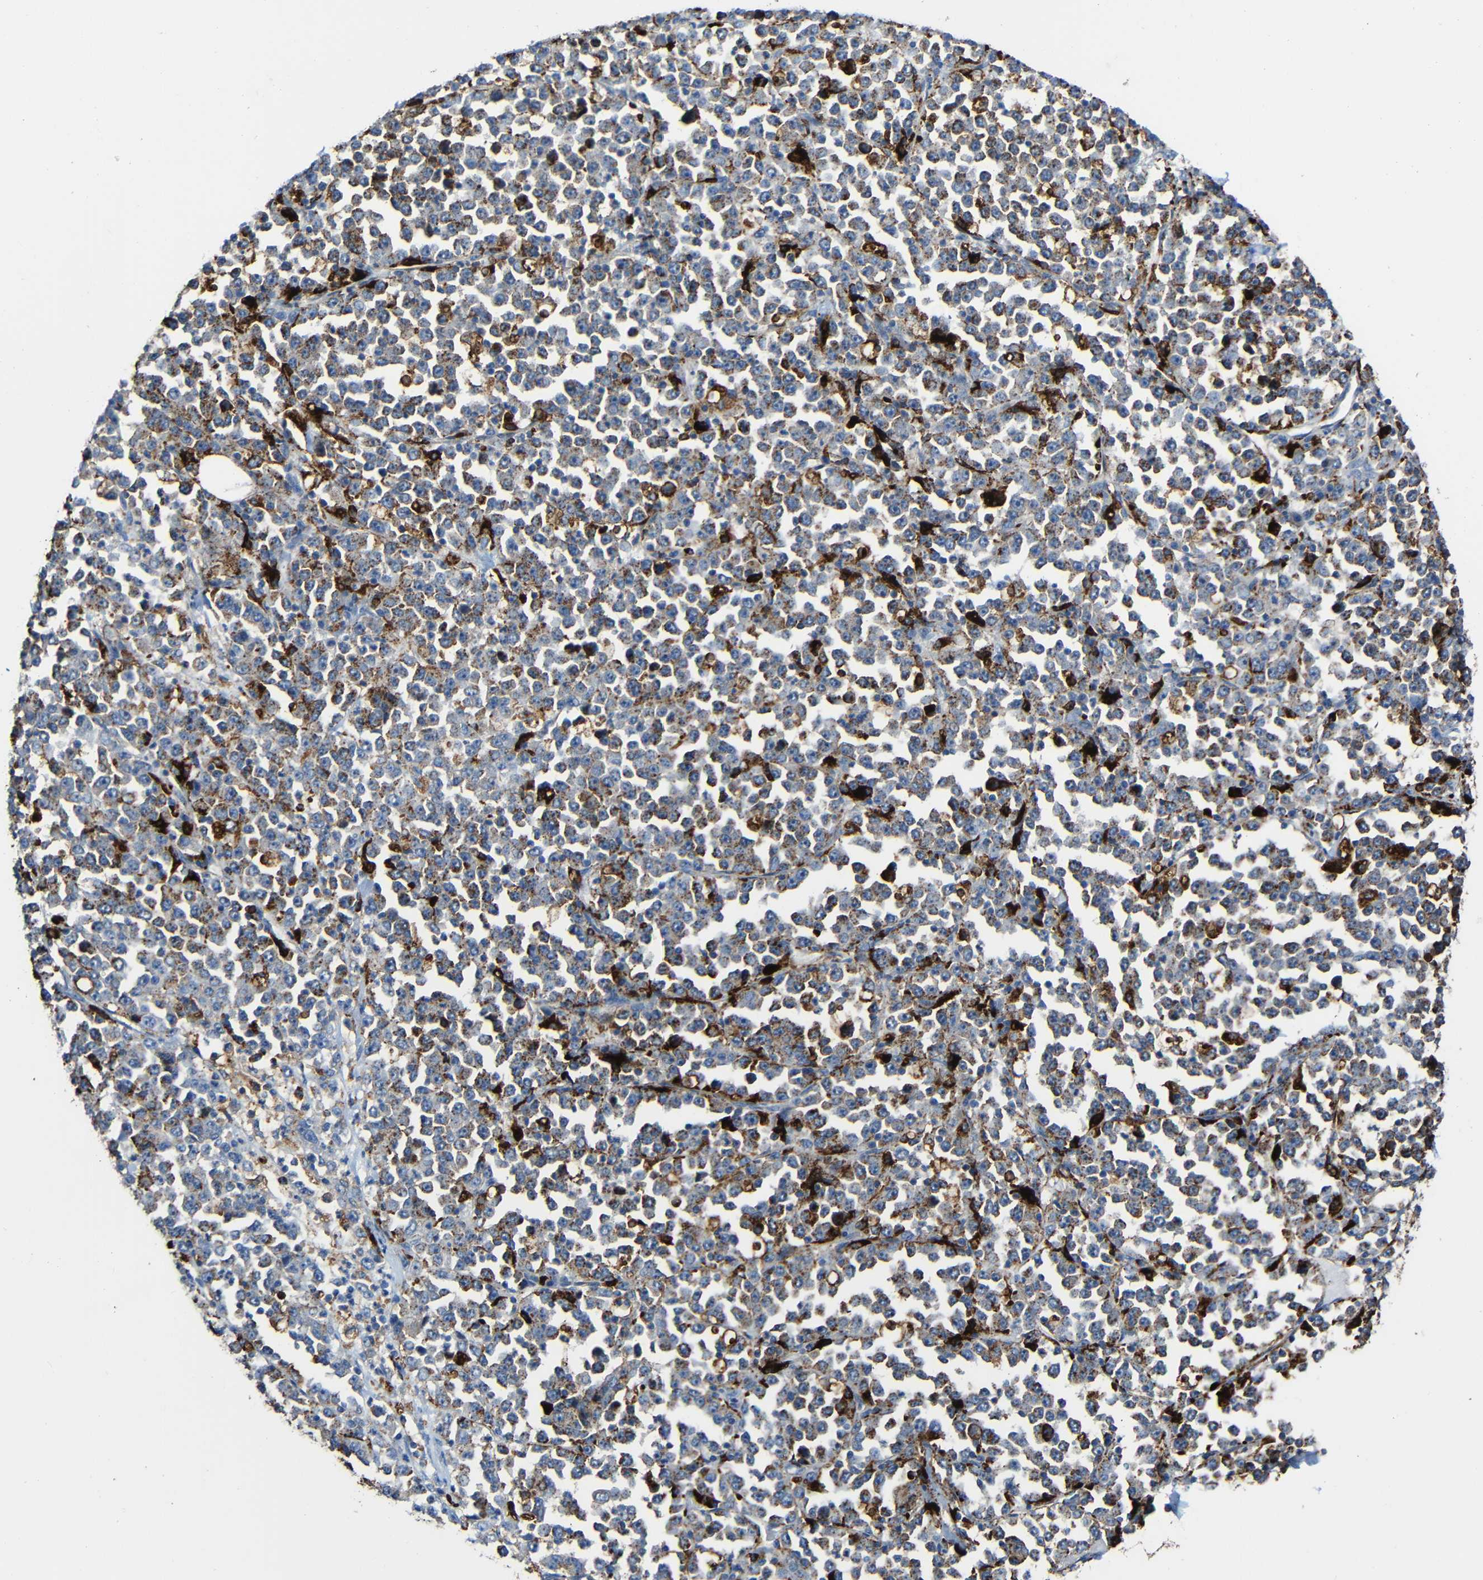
{"staining": {"intensity": "moderate", "quantity": ">75%", "location": "cytoplasmic/membranous"}, "tissue": "stomach cancer", "cell_type": "Tumor cells", "image_type": "cancer", "snomed": [{"axis": "morphology", "description": "Normal tissue, NOS"}, {"axis": "morphology", "description": "Adenocarcinoma, NOS"}, {"axis": "topography", "description": "Stomach, upper"}, {"axis": "topography", "description": "Stomach"}], "caption": "Immunohistochemical staining of stomach adenocarcinoma shows medium levels of moderate cytoplasmic/membranous staining in approximately >75% of tumor cells. The staining was performed using DAB, with brown indicating positive protein expression. Nuclei are stained blue with hematoxylin.", "gene": "HLA-DMA", "patient": {"sex": "male", "age": 59}}